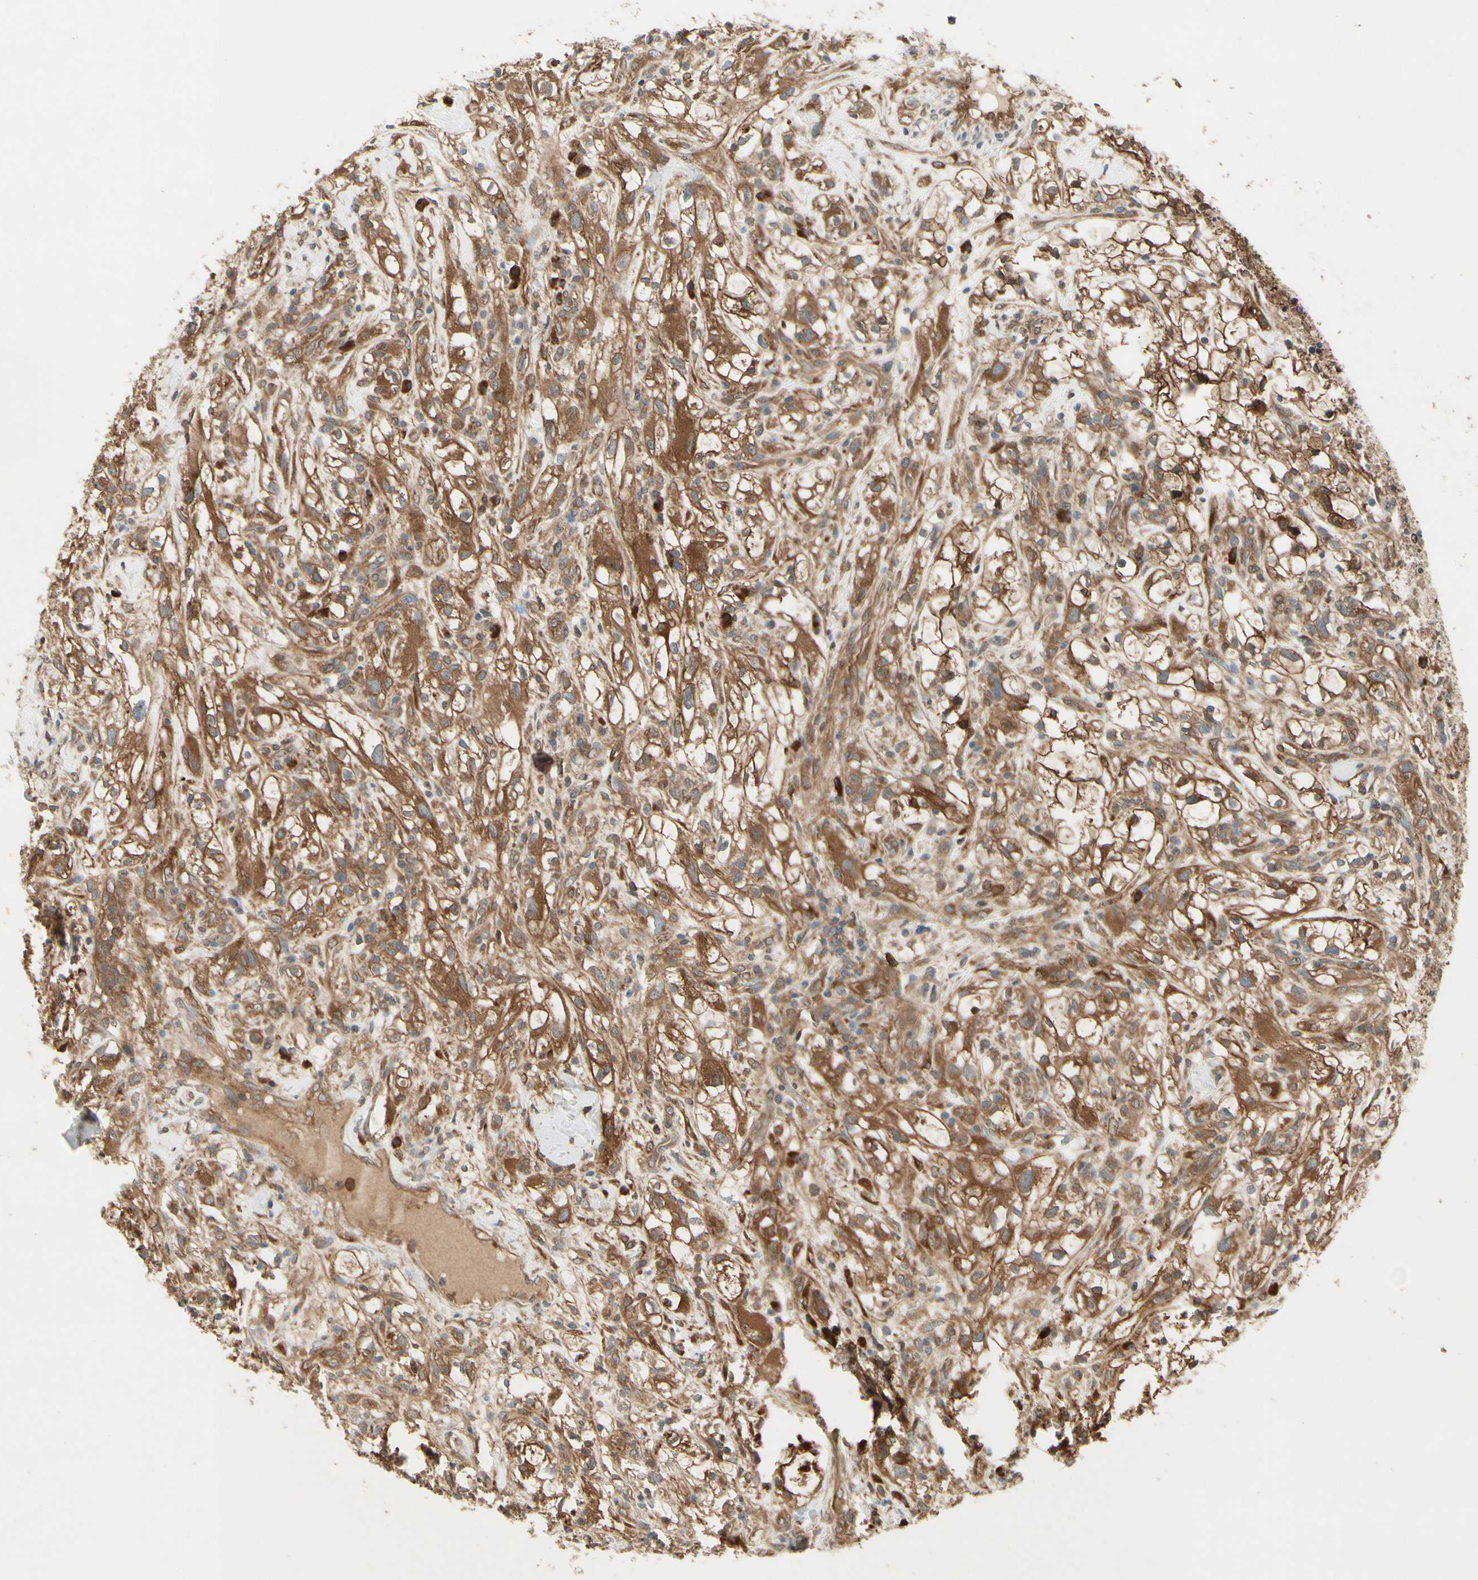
{"staining": {"intensity": "strong", "quantity": ">75%", "location": "cytoplasmic/membranous"}, "tissue": "renal cancer", "cell_type": "Tumor cells", "image_type": "cancer", "snomed": [{"axis": "morphology", "description": "Adenocarcinoma, NOS"}, {"axis": "topography", "description": "Kidney"}], "caption": "DAB (3,3'-diaminobenzidine) immunohistochemical staining of adenocarcinoma (renal) shows strong cytoplasmic/membranous protein expression in about >75% of tumor cells.", "gene": "NME1-NME2", "patient": {"sex": "female", "age": 60}}